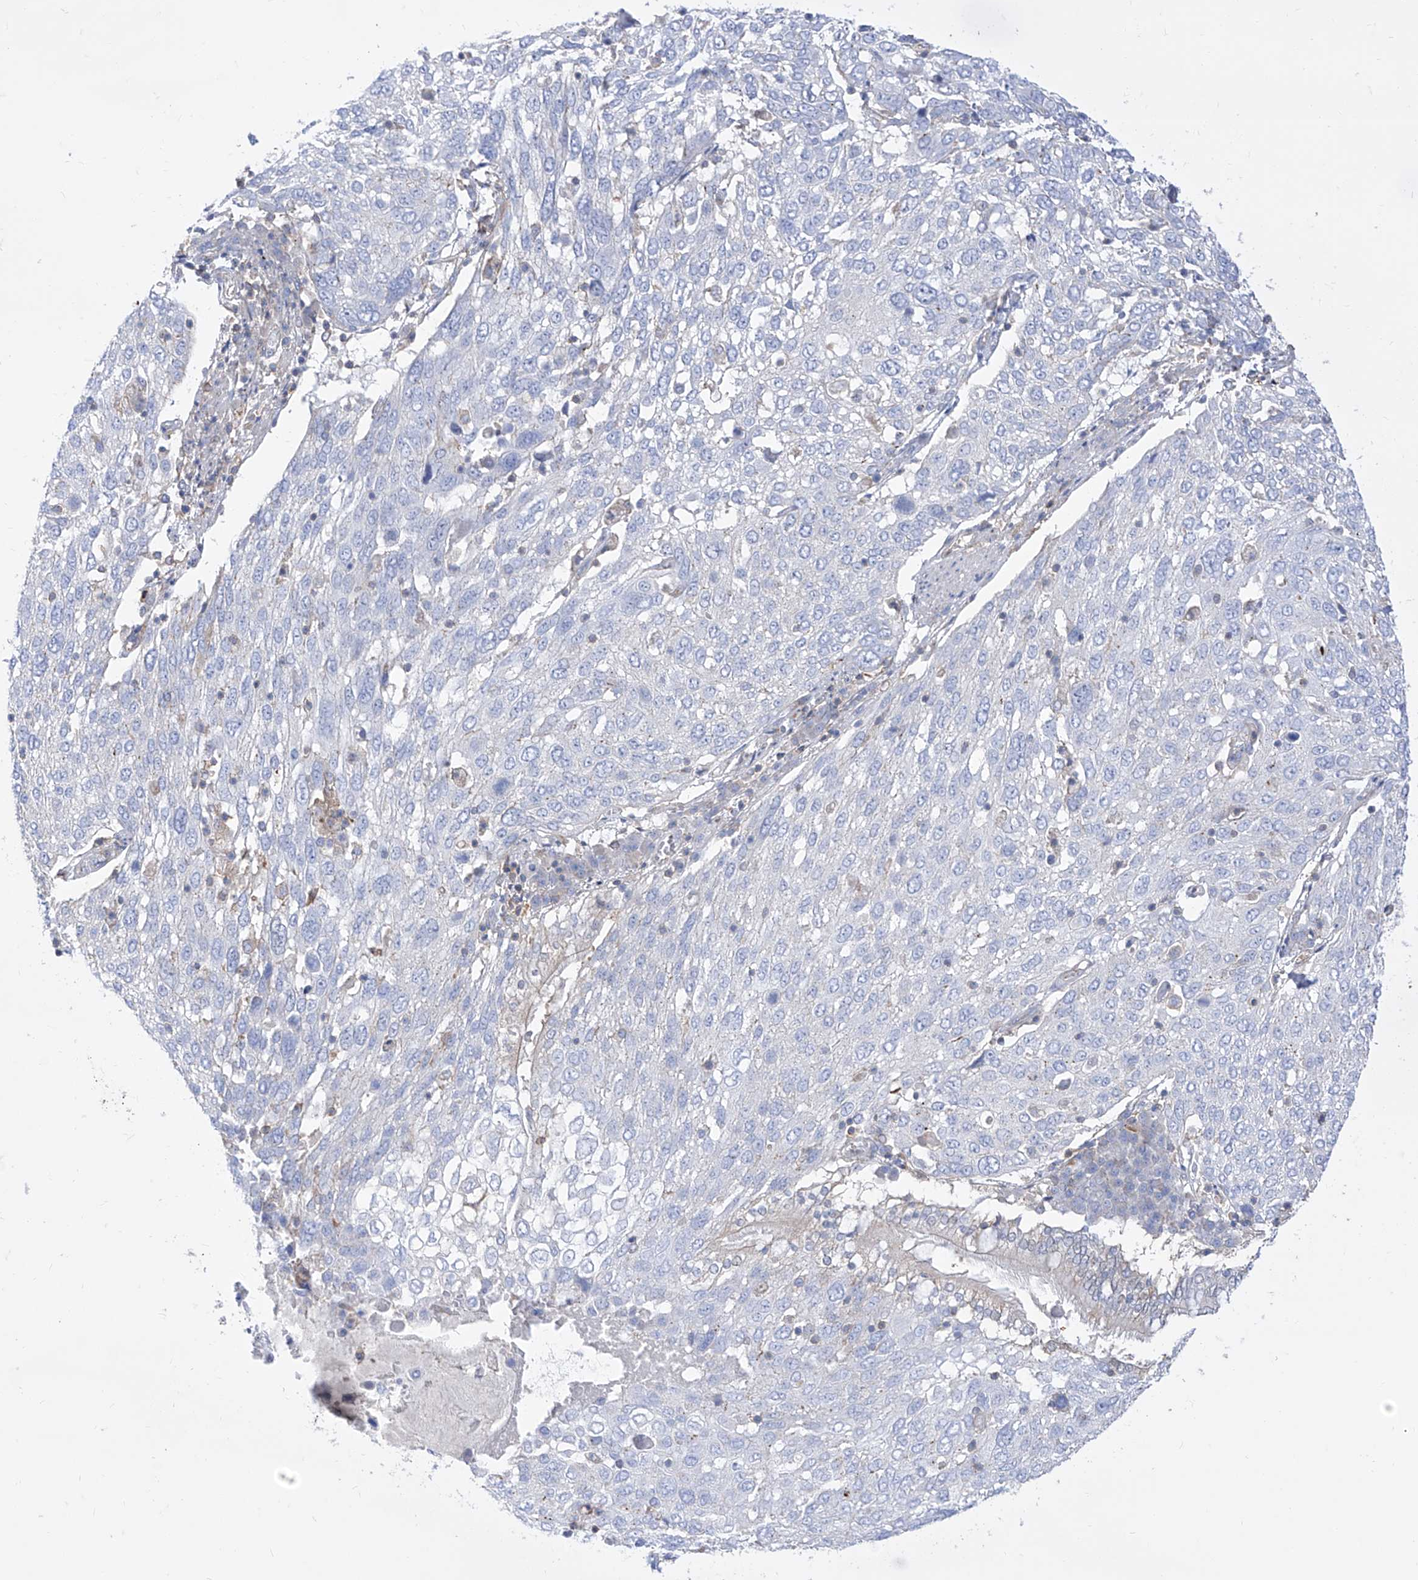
{"staining": {"intensity": "negative", "quantity": "none", "location": "none"}, "tissue": "lung cancer", "cell_type": "Tumor cells", "image_type": "cancer", "snomed": [{"axis": "morphology", "description": "Squamous cell carcinoma, NOS"}, {"axis": "topography", "description": "Lung"}], "caption": "Immunohistochemistry photomicrograph of neoplastic tissue: lung cancer stained with DAB displays no significant protein staining in tumor cells.", "gene": "C1orf74", "patient": {"sex": "male", "age": 65}}